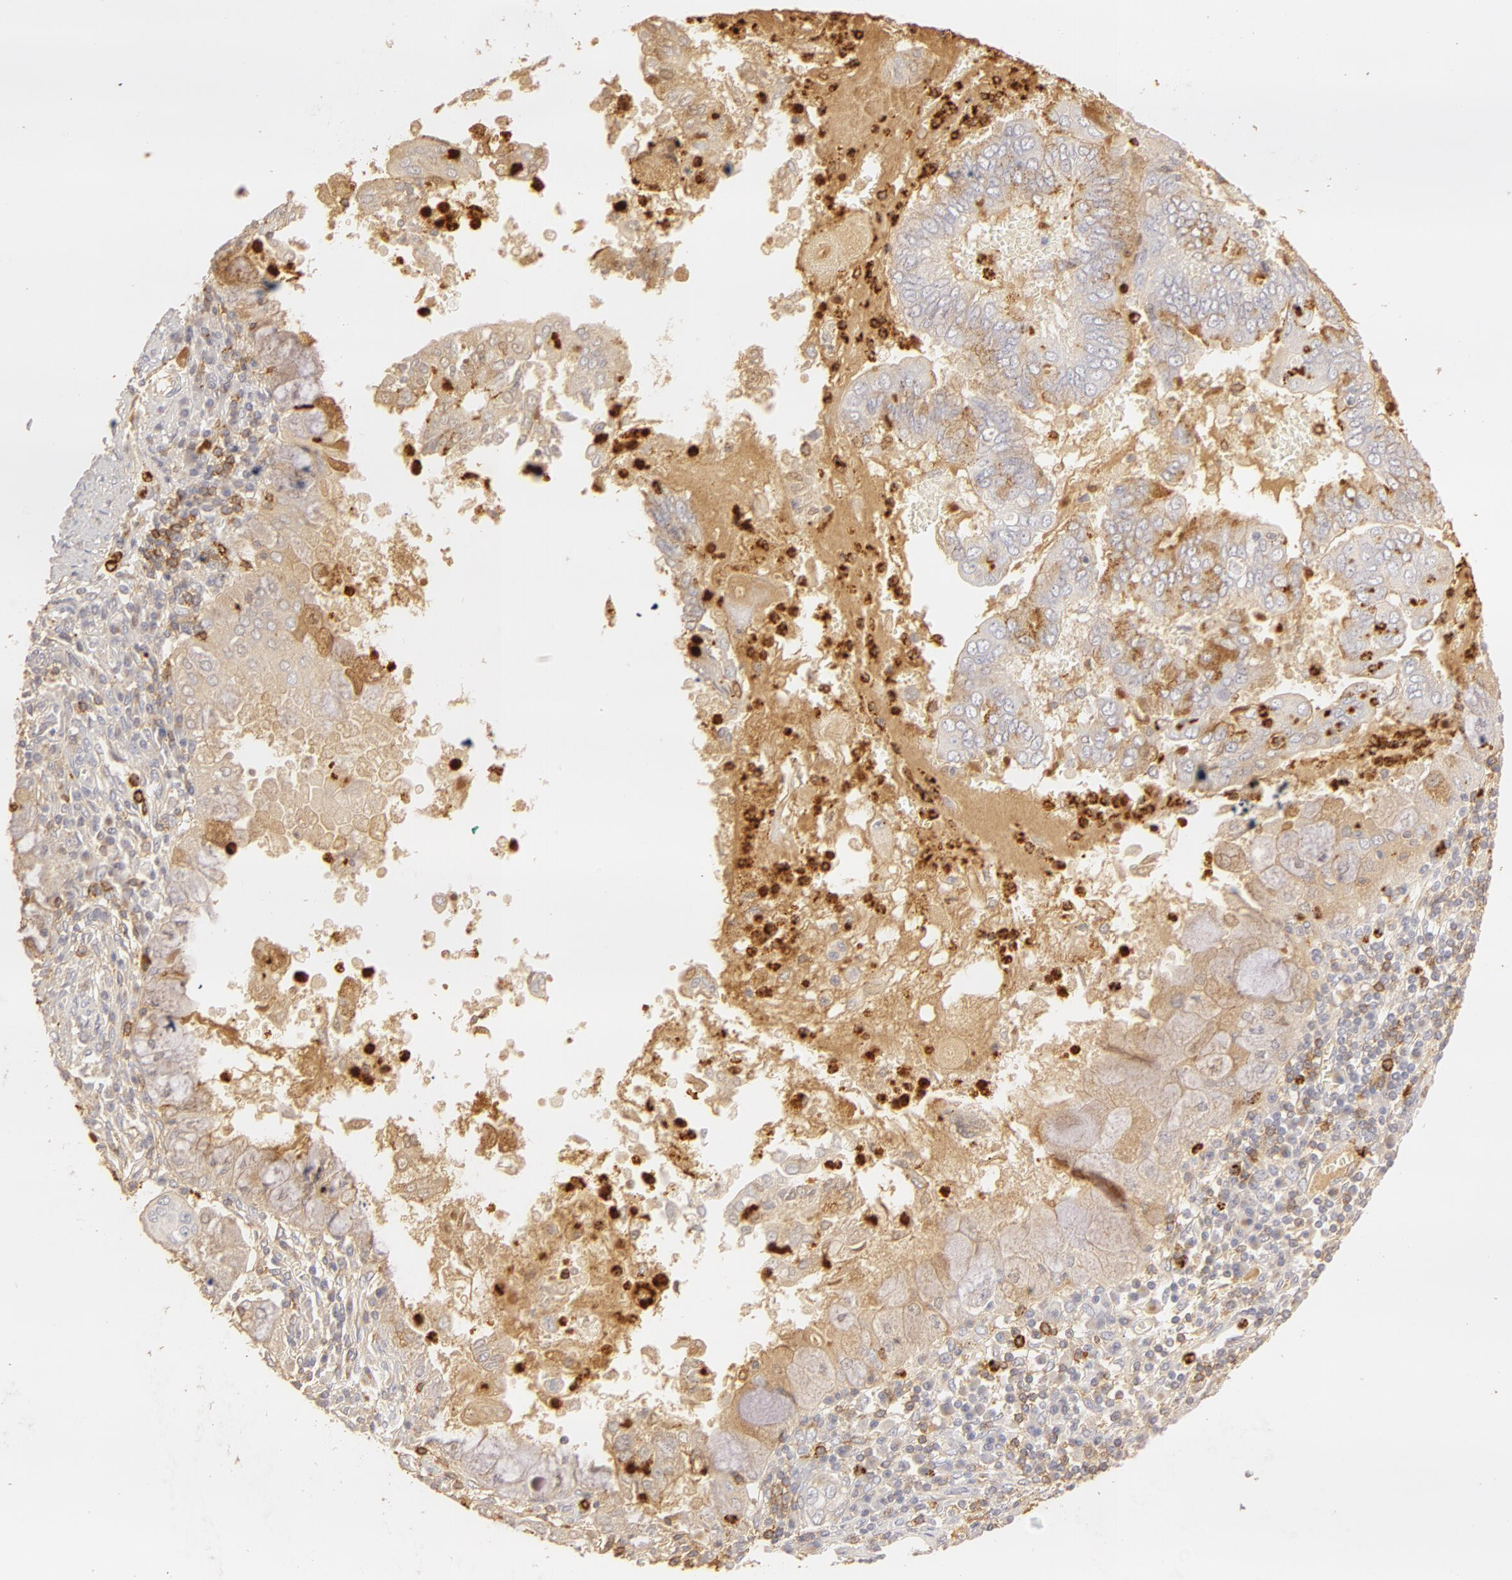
{"staining": {"intensity": "negative", "quantity": "none", "location": "none"}, "tissue": "endometrial cancer", "cell_type": "Tumor cells", "image_type": "cancer", "snomed": [{"axis": "morphology", "description": "Adenocarcinoma, NOS"}, {"axis": "topography", "description": "Endometrium"}], "caption": "High magnification brightfield microscopy of endometrial cancer (adenocarcinoma) stained with DAB (brown) and counterstained with hematoxylin (blue): tumor cells show no significant positivity.", "gene": "C1R", "patient": {"sex": "female", "age": 79}}